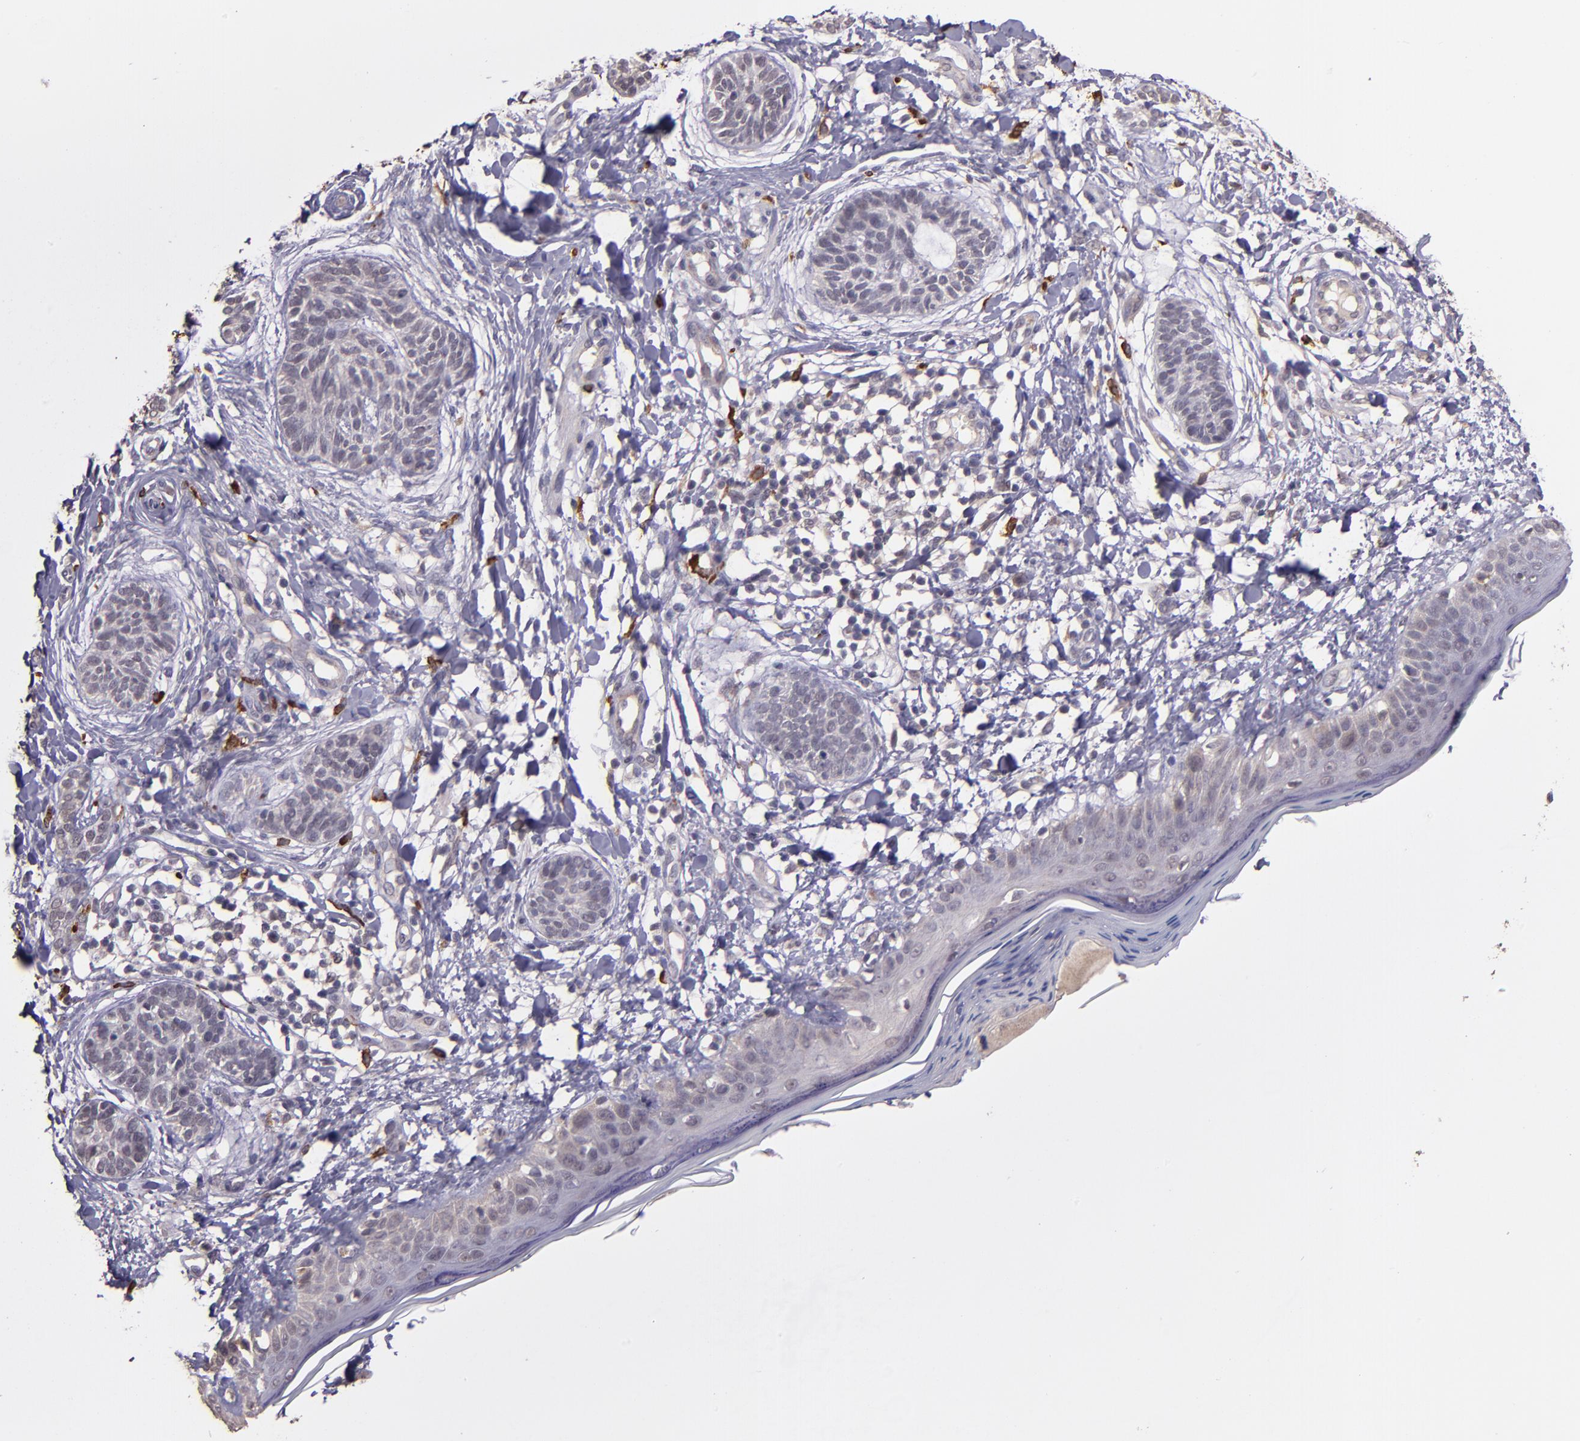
{"staining": {"intensity": "negative", "quantity": "none", "location": "none"}, "tissue": "skin cancer", "cell_type": "Tumor cells", "image_type": "cancer", "snomed": [{"axis": "morphology", "description": "Normal tissue, NOS"}, {"axis": "morphology", "description": "Basal cell carcinoma"}, {"axis": "topography", "description": "Skin"}], "caption": "This is an immunohistochemistry photomicrograph of human skin cancer. There is no expression in tumor cells.", "gene": "TAF7L", "patient": {"sex": "male", "age": 63}}